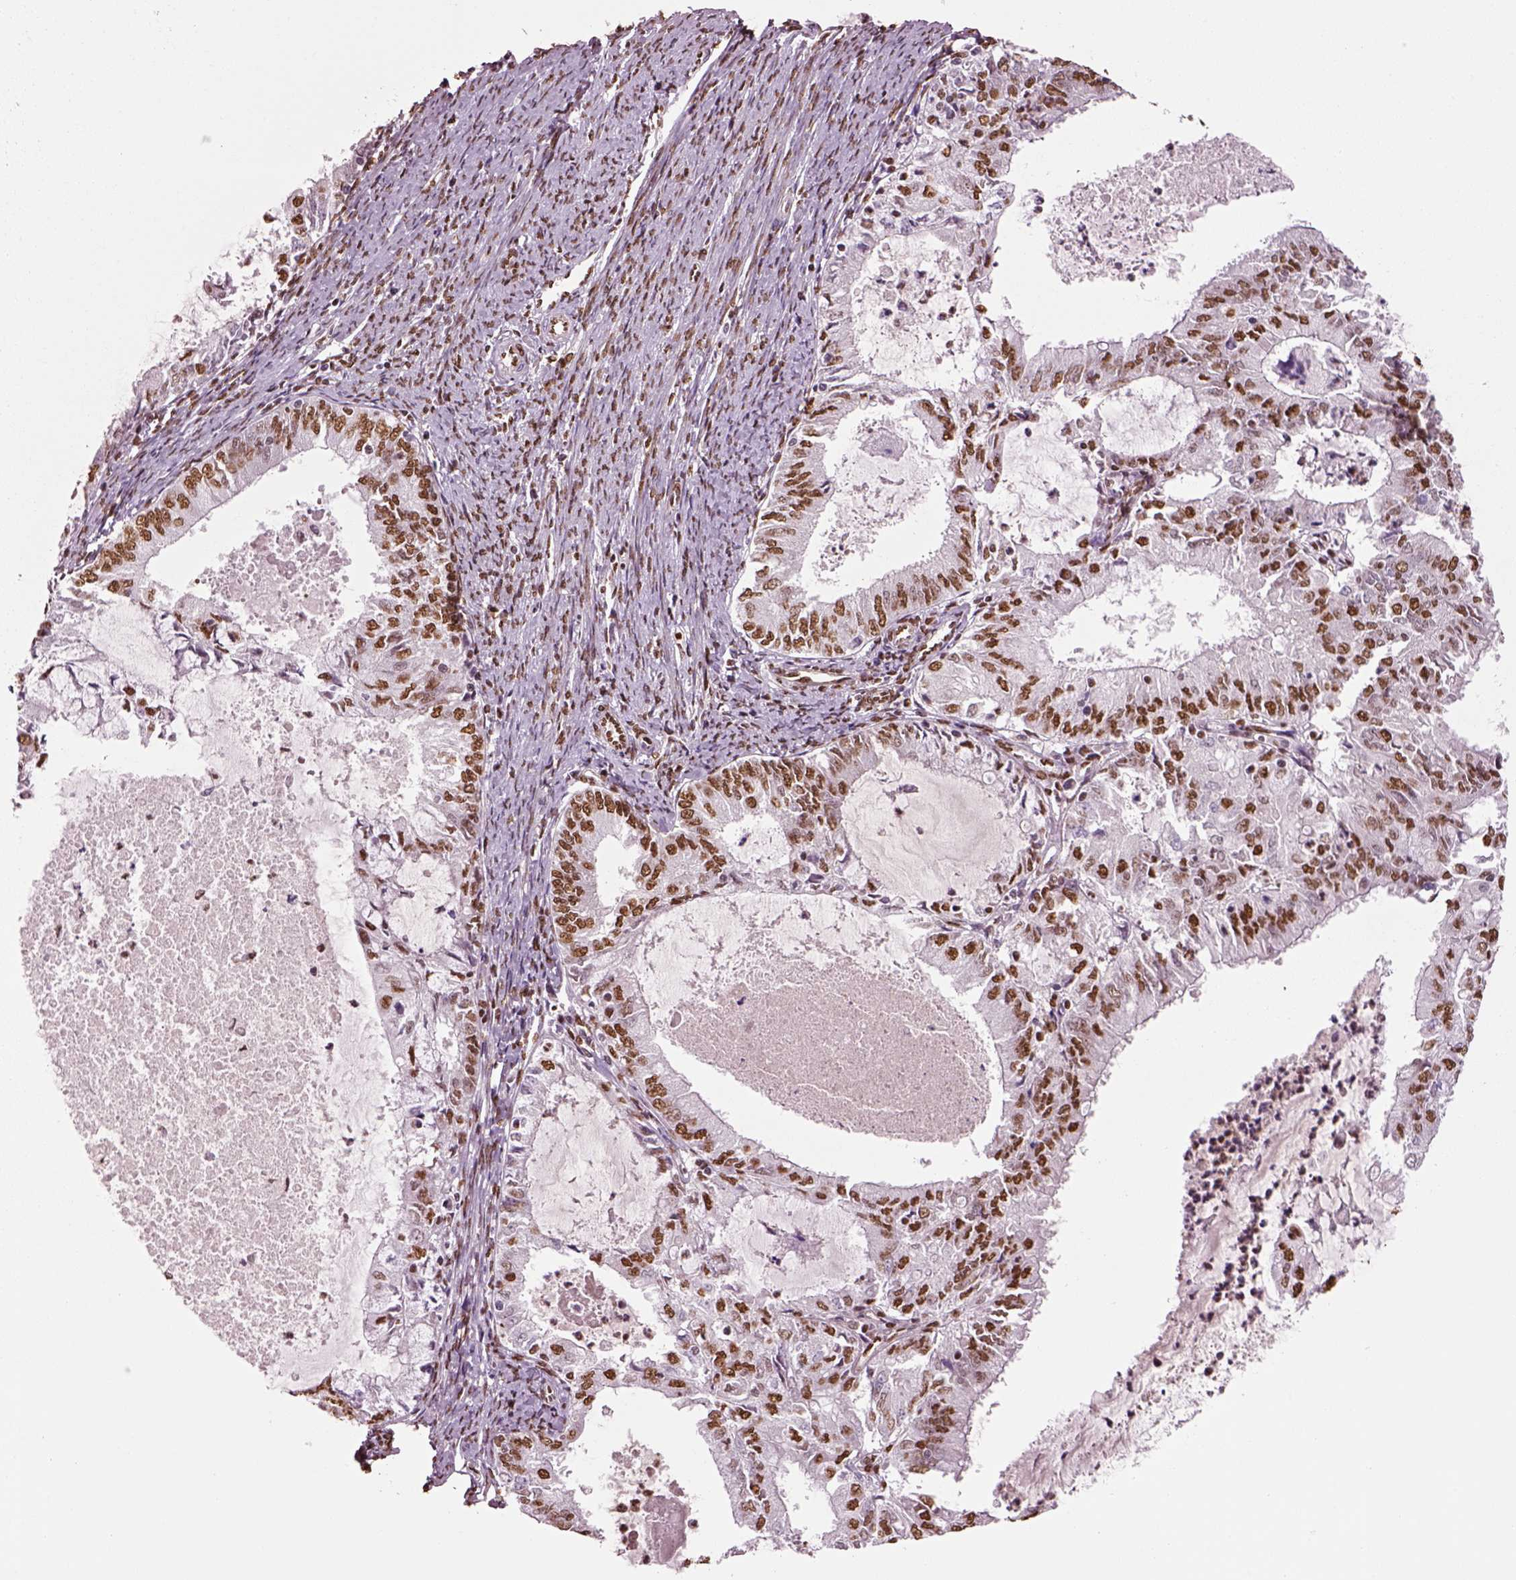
{"staining": {"intensity": "moderate", "quantity": ">75%", "location": "nuclear"}, "tissue": "endometrial cancer", "cell_type": "Tumor cells", "image_type": "cancer", "snomed": [{"axis": "morphology", "description": "Adenocarcinoma, NOS"}, {"axis": "topography", "description": "Endometrium"}], "caption": "High-magnification brightfield microscopy of adenocarcinoma (endometrial) stained with DAB (3,3'-diaminobenzidine) (brown) and counterstained with hematoxylin (blue). tumor cells exhibit moderate nuclear staining is identified in approximately>75% of cells. The staining was performed using DAB (3,3'-diaminobenzidine), with brown indicating positive protein expression. Nuclei are stained blue with hematoxylin.", "gene": "DDX3X", "patient": {"sex": "female", "age": 57}}